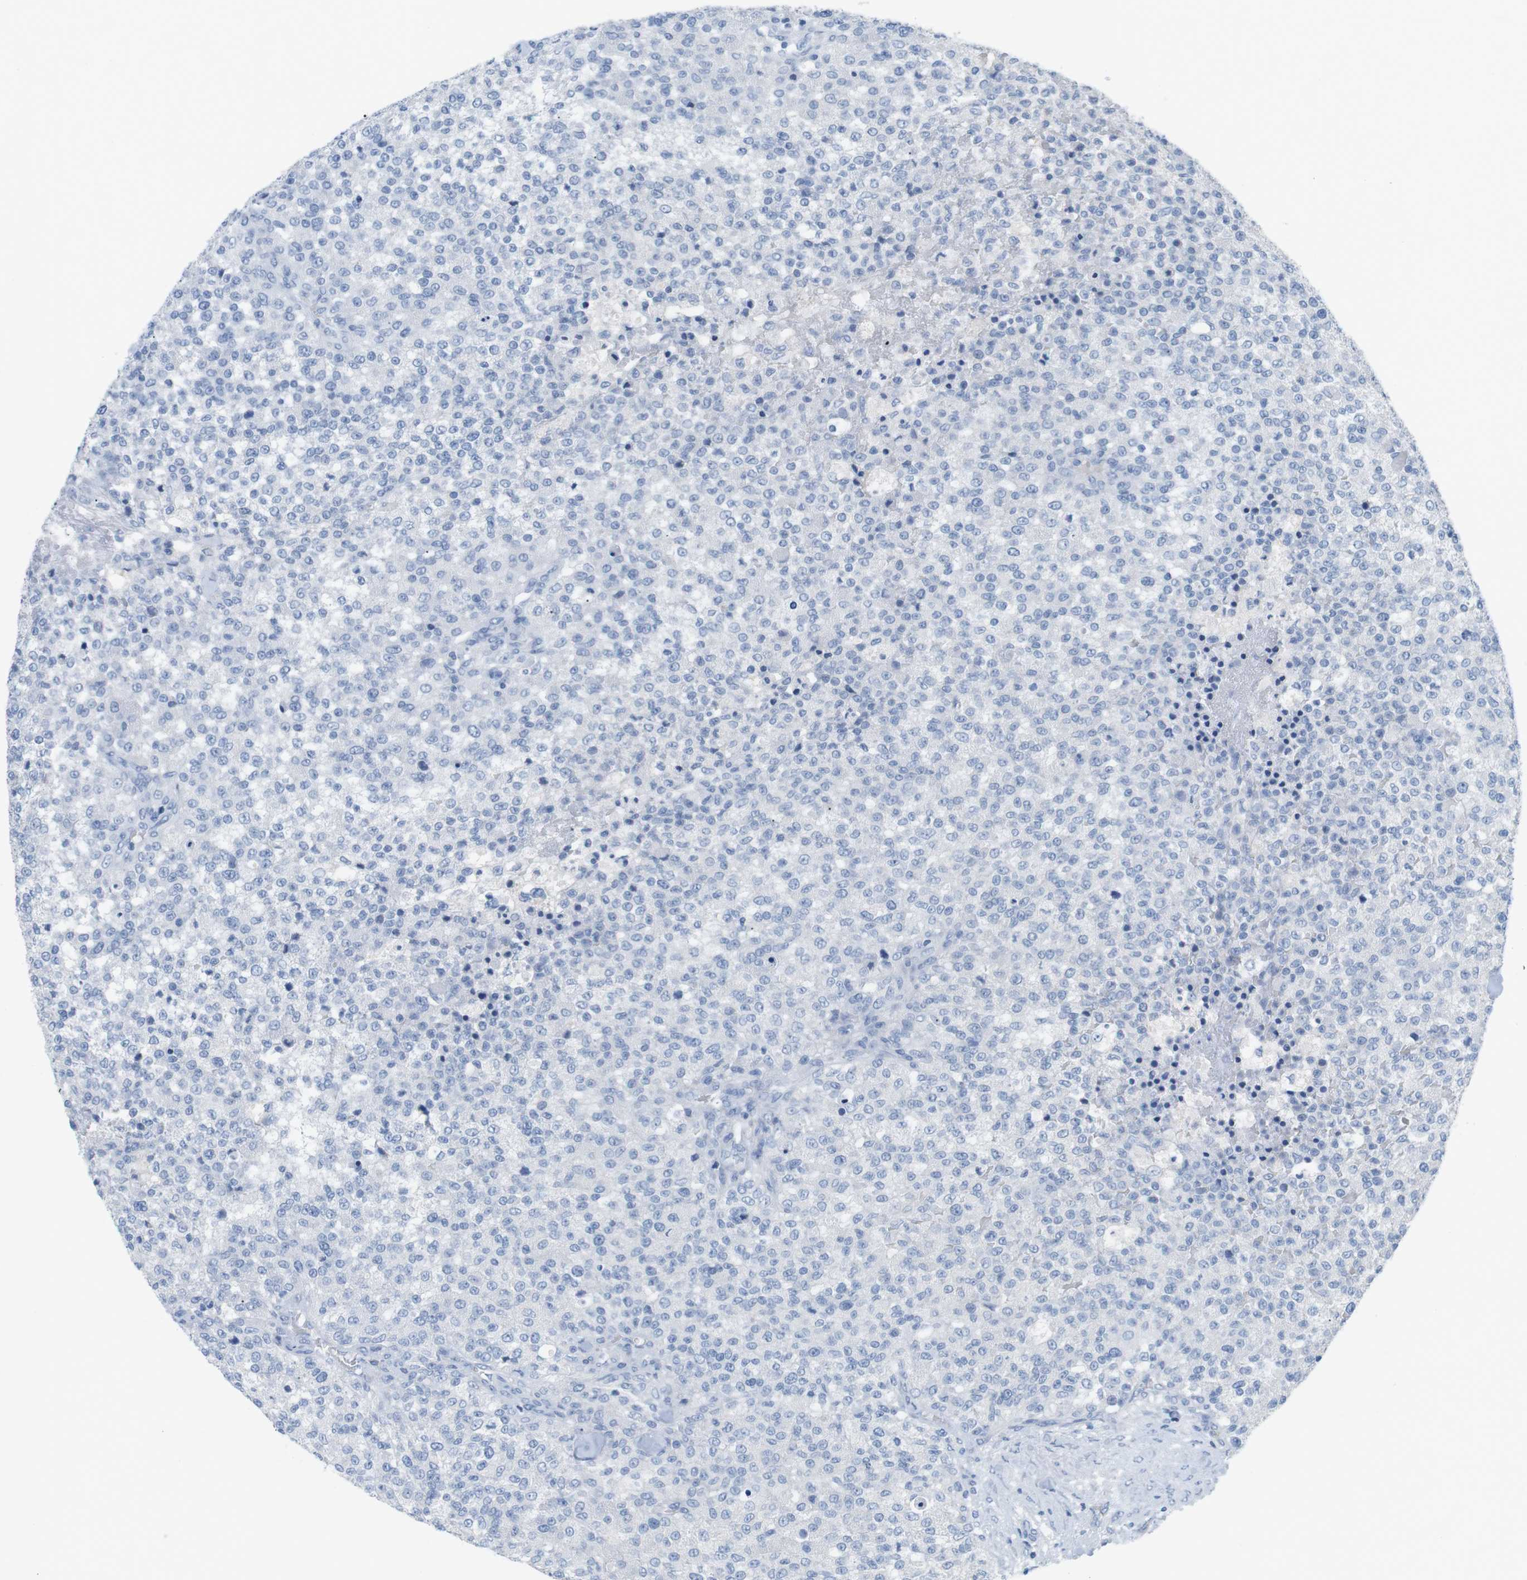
{"staining": {"intensity": "negative", "quantity": "none", "location": "none"}, "tissue": "testis cancer", "cell_type": "Tumor cells", "image_type": "cancer", "snomed": [{"axis": "morphology", "description": "Seminoma, NOS"}, {"axis": "topography", "description": "Testis"}], "caption": "Tumor cells show no significant expression in testis cancer (seminoma).", "gene": "HBG2", "patient": {"sex": "male", "age": 59}}